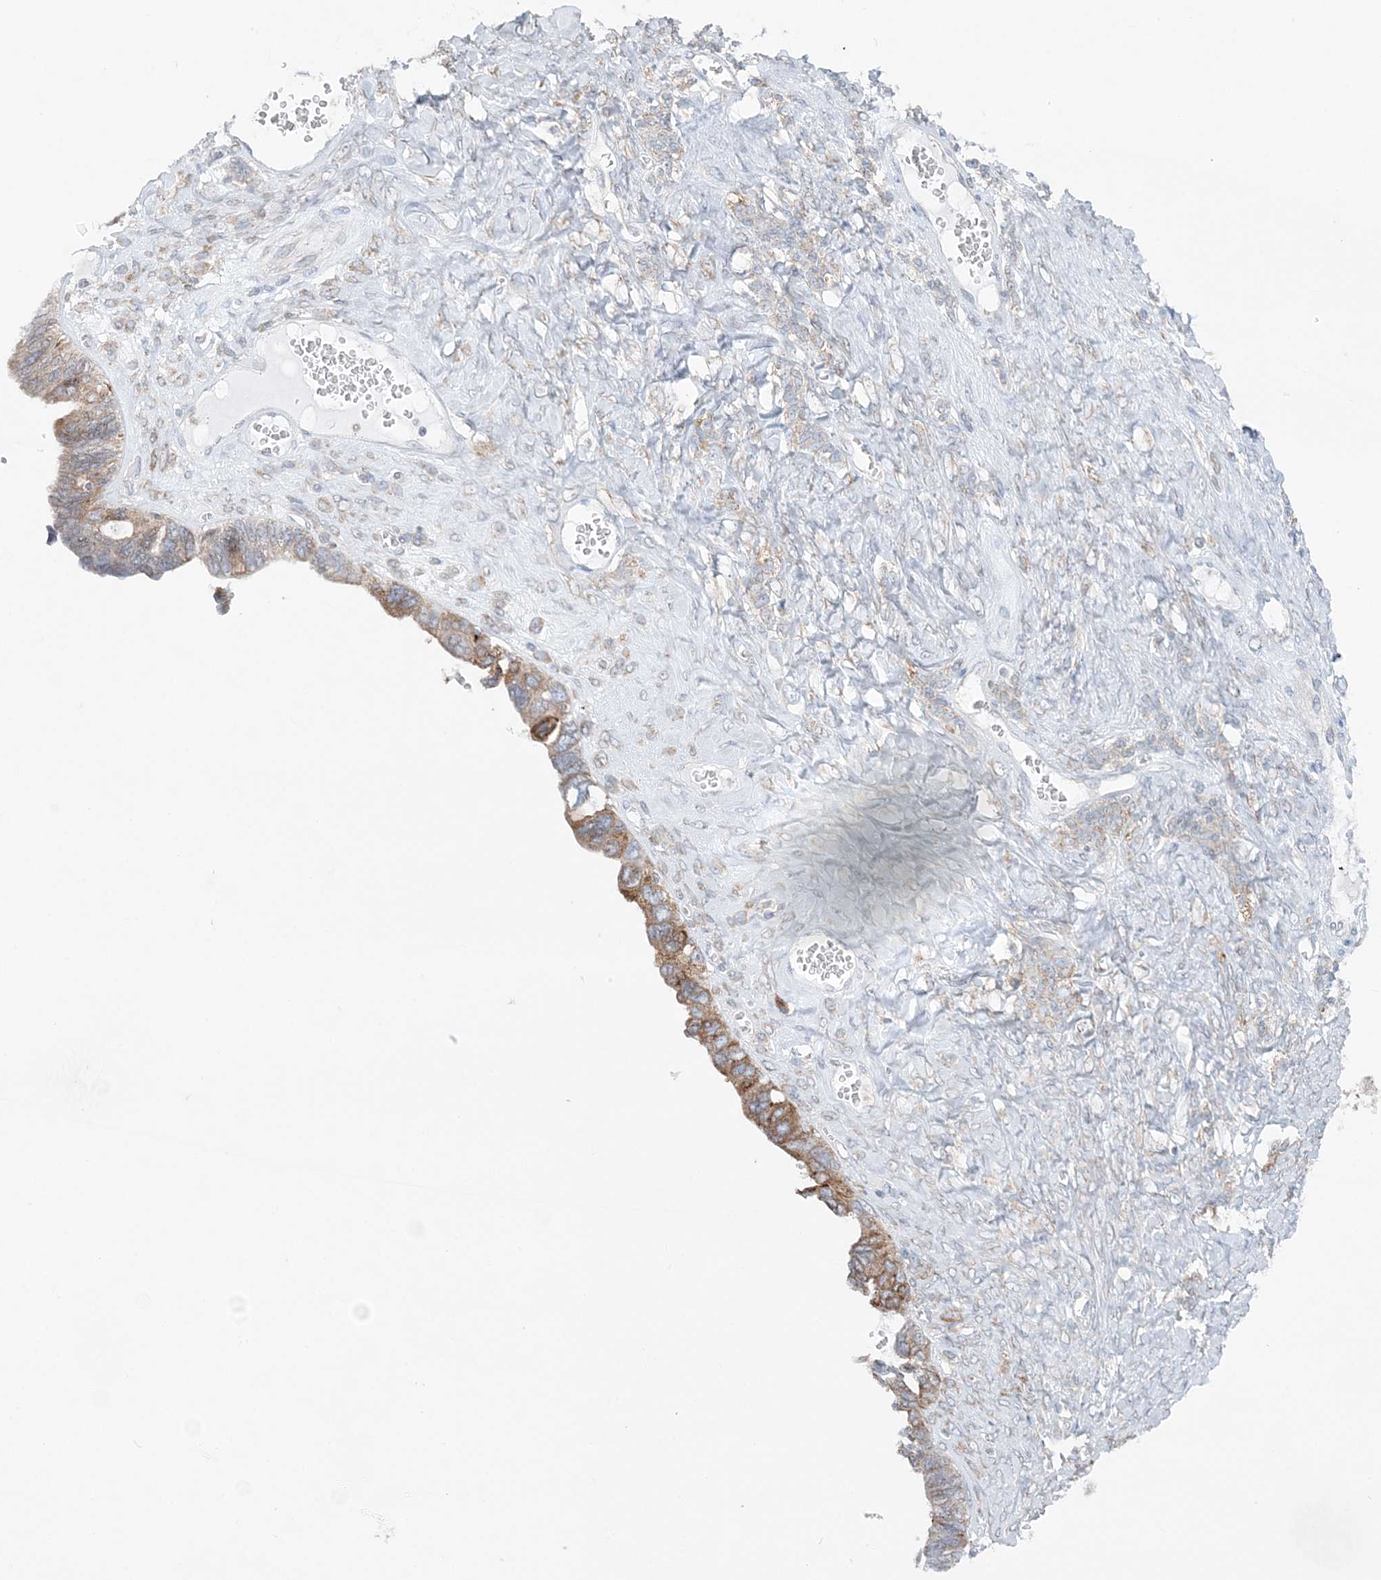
{"staining": {"intensity": "moderate", "quantity": "<25%", "location": "cytoplasmic/membranous"}, "tissue": "ovarian cancer", "cell_type": "Tumor cells", "image_type": "cancer", "snomed": [{"axis": "morphology", "description": "Cystadenocarcinoma, serous, NOS"}, {"axis": "topography", "description": "Ovary"}], "caption": "Ovarian serous cystadenocarcinoma stained for a protein reveals moderate cytoplasmic/membranous positivity in tumor cells. The staining is performed using DAB (3,3'-diaminobenzidine) brown chromogen to label protein expression. The nuclei are counter-stained blue using hematoxylin.", "gene": "TMED10", "patient": {"sex": "female", "age": 79}}